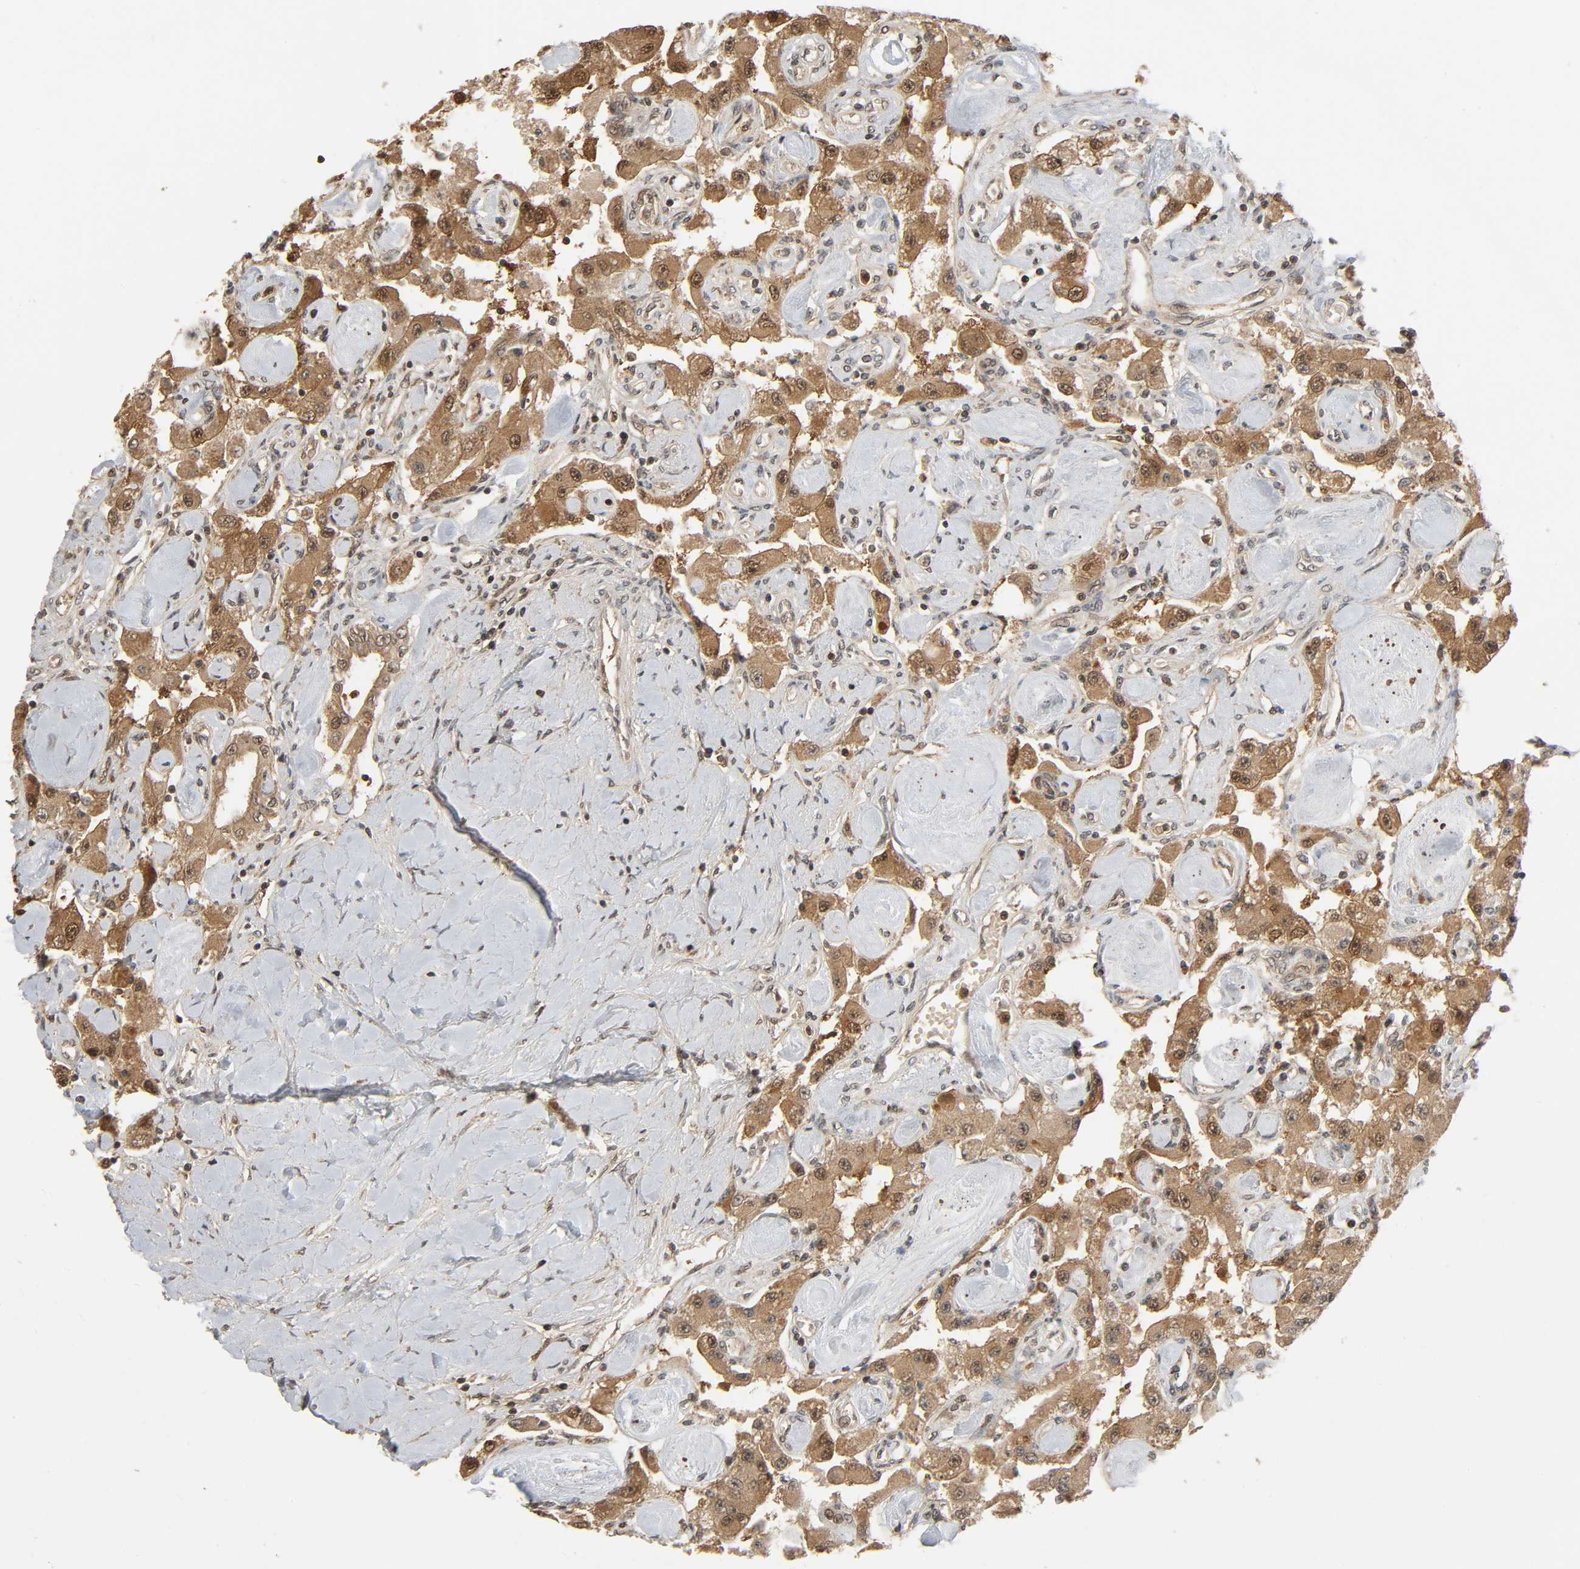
{"staining": {"intensity": "moderate", "quantity": "25%-75%", "location": "cytoplasmic/membranous,nuclear"}, "tissue": "carcinoid", "cell_type": "Tumor cells", "image_type": "cancer", "snomed": [{"axis": "morphology", "description": "Carcinoid, malignant, NOS"}, {"axis": "topography", "description": "Pancreas"}], "caption": "Immunohistochemistry (DAB (3,3'-diaminobenzidine)) staining of human malignant carcinoid demonstrates moderate cytoplasmic/membranous and nuclear protein positivity in about 25%-75% of tumor cells. Using DAB (3,3'-diaminobenzidine) (brown) and hematoxylin (blue) stains, captured at high magnification using brightfield microscopy.", "gene": "NEDD8", "patient": {"sex": "male", "age": 41}}